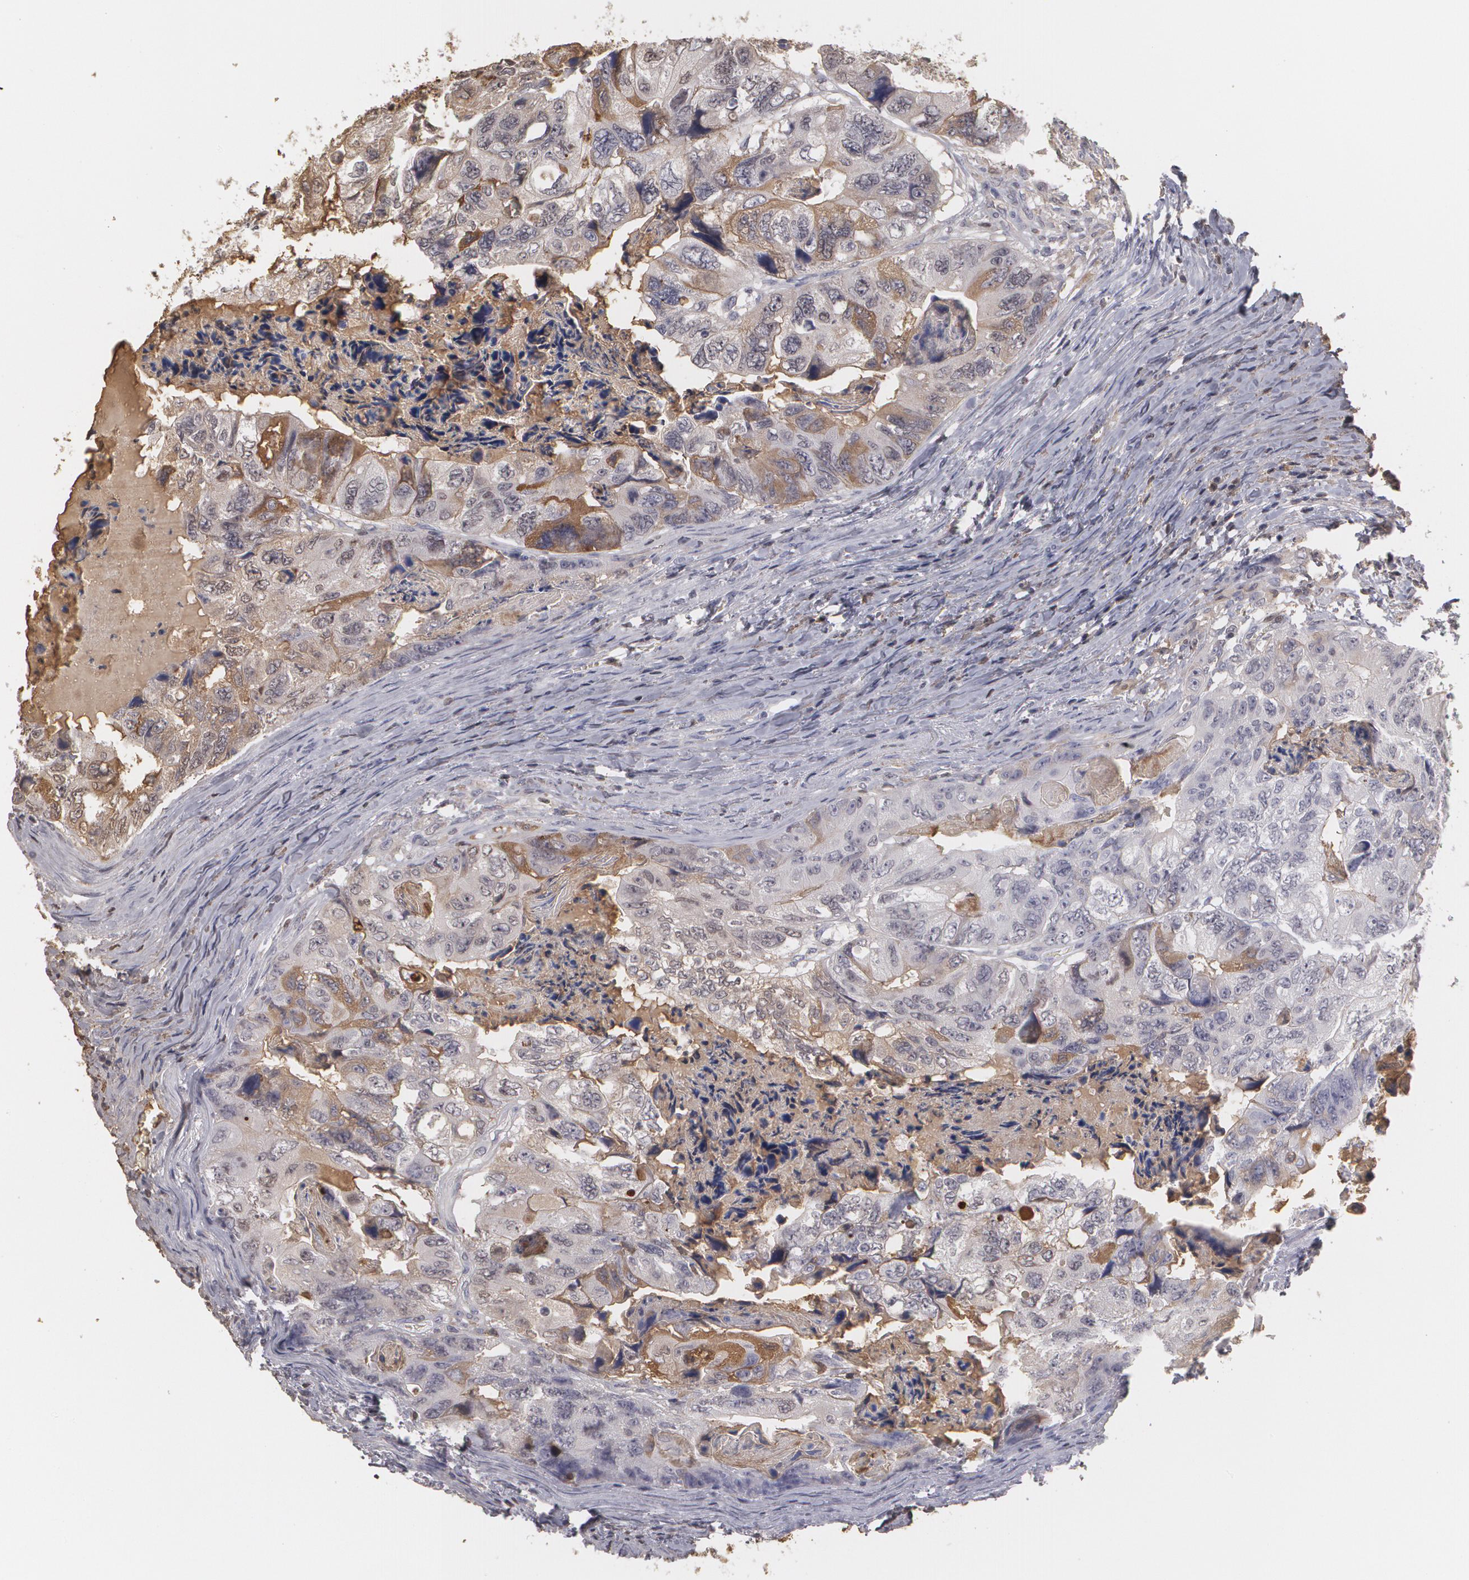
{"staining": {"intensity": "moderate", "quantity": "<25%", "location": "cytoplasmic/membranous"}, "tissue": "colorectal cancer", "cell_type": "Tumor cells", "image_type": "cancer", "snomed": [{"axis": "morphology", "description": "Adenocarcinoma, NOS"}, {"axis": "topography", "description": "Rectum"}], "caption": "Colorectal cancer stained with a brown dye shows moderate cytoplasmic/membranous positive expression in about <25% of tumor cells.", "gene": "SERPINA1", "patient": {"sex": "female", "age": 82}}